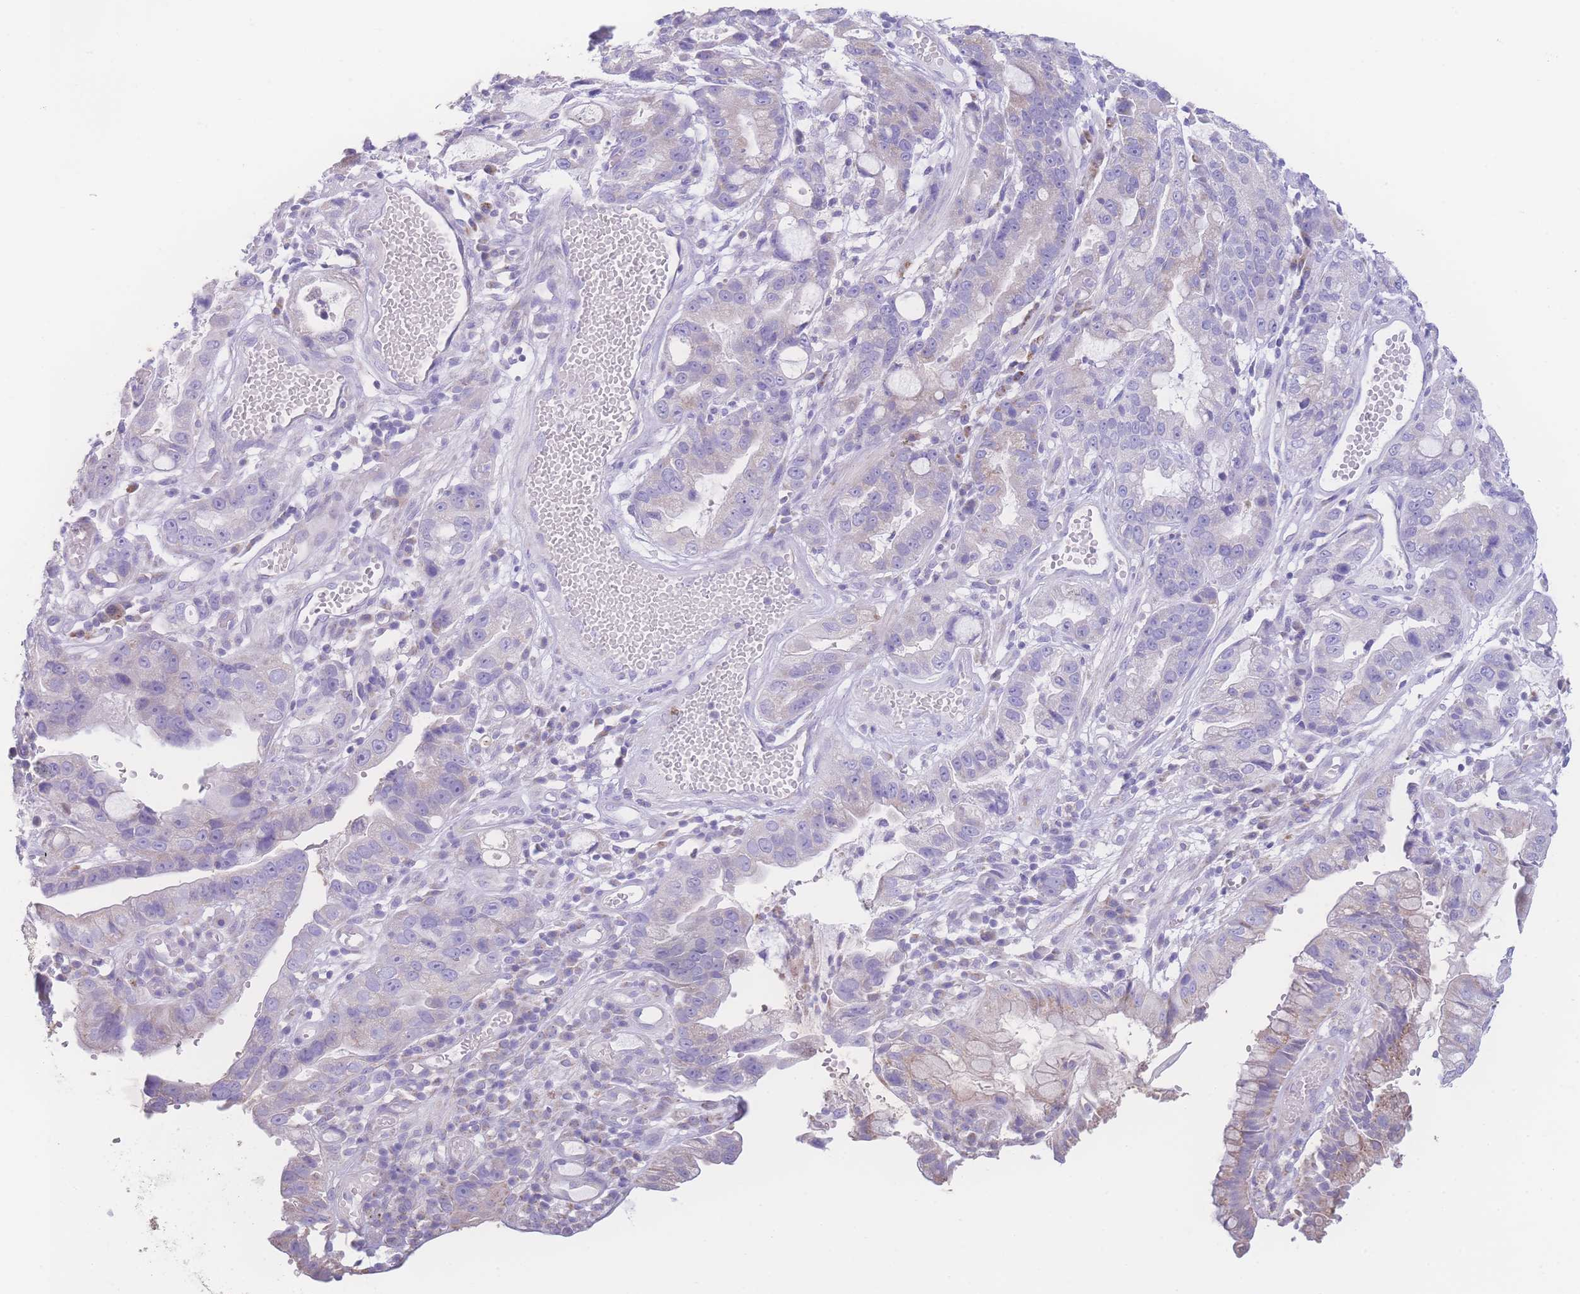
{"staining": {"intensity": "negative", "quantity": "none", "location": "none"}, "tissue": "stomach cancer", "cell_type": "Tumor cells", "image_type": "cancer", "snomed": [{"axis": "morphology", "description": "Adenocarcinoma, NOS"}, {"axis": "topography", "description": "Stomach"}], "caption": "Immunohistochemical staining of stomach adenocarcinoma displays no significant positivity in tumor cells.", "gene": "NBEAL1", "patient": {"sex": "male", "age": 55}}